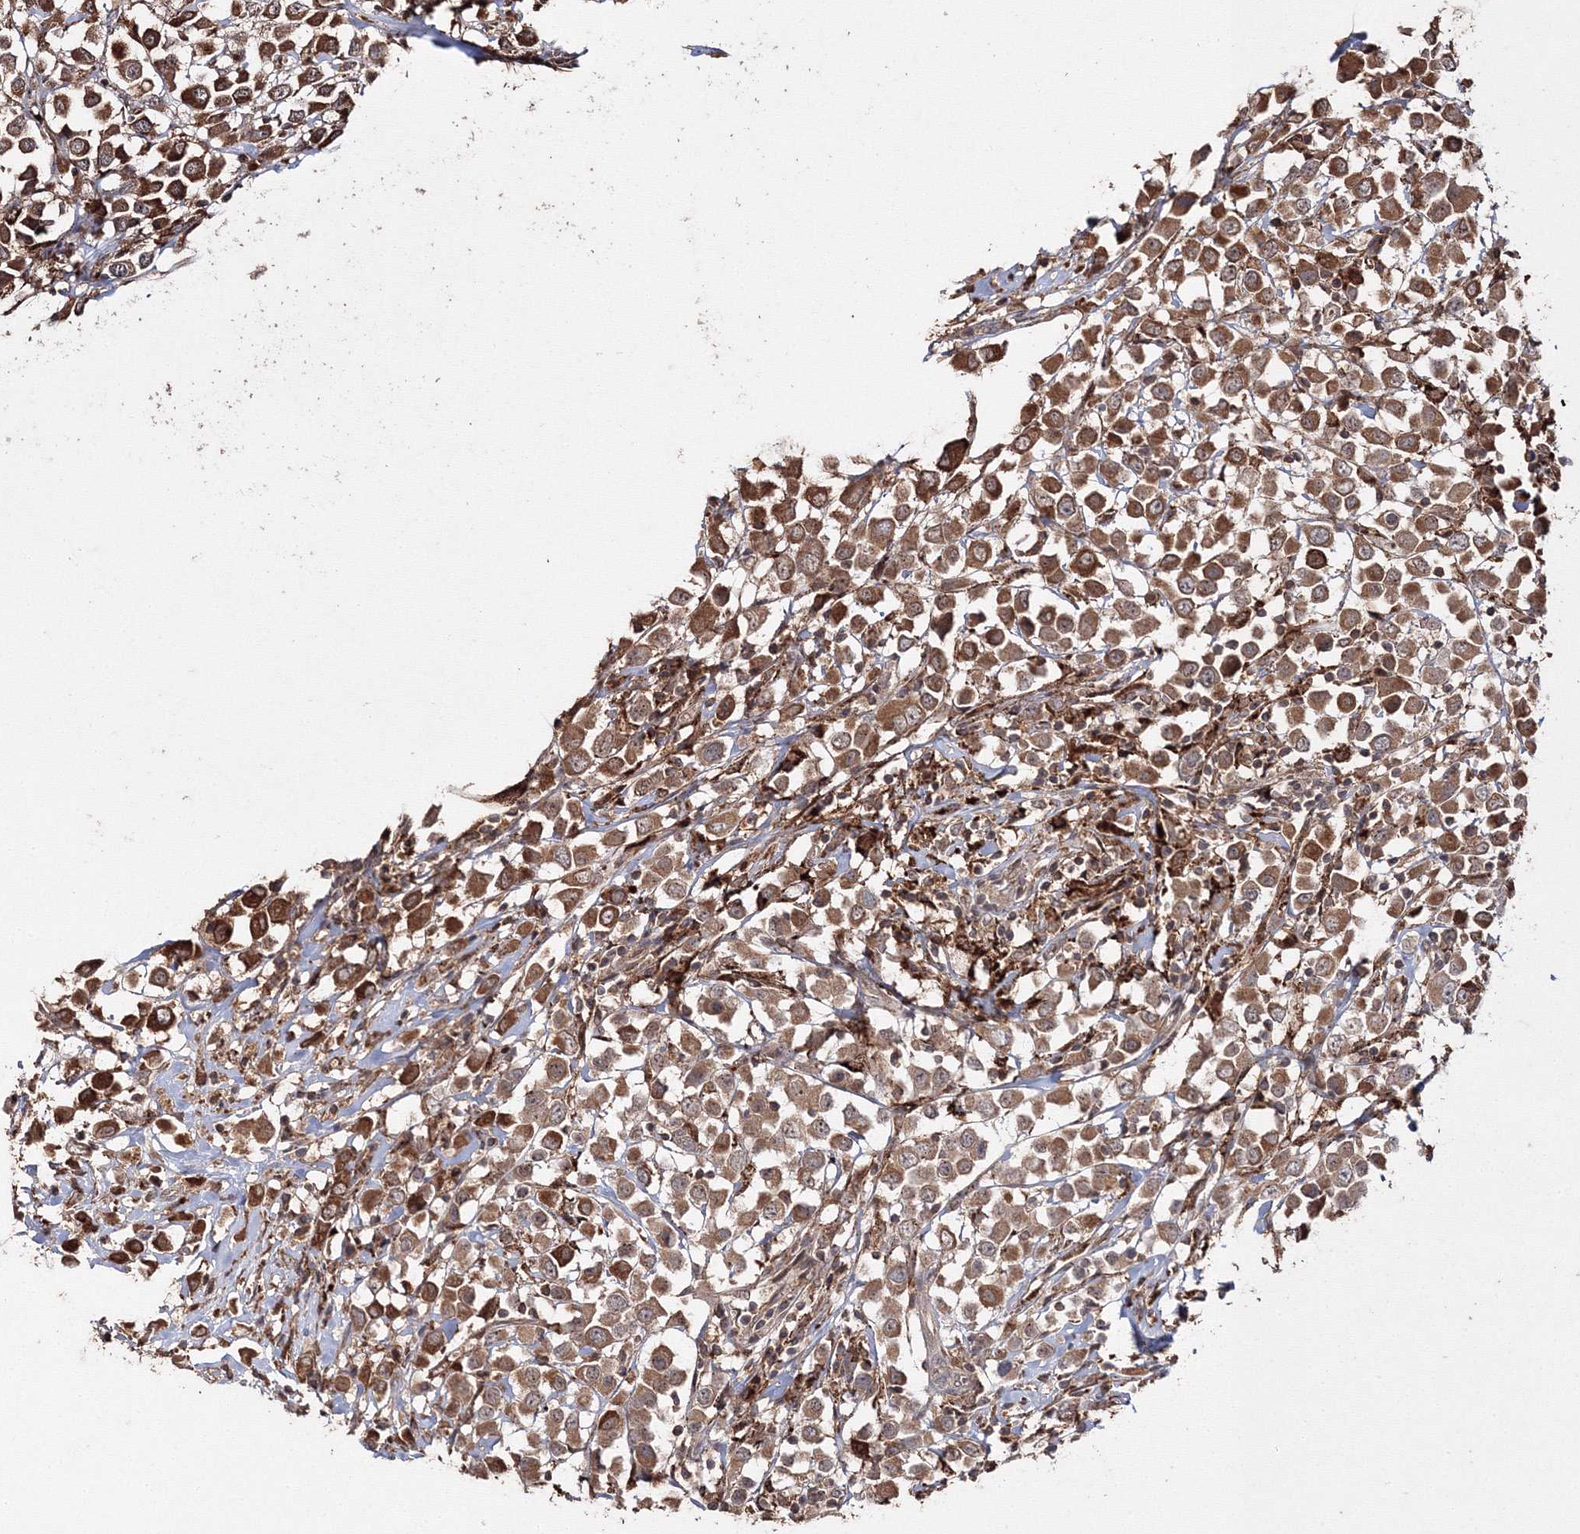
{"staining": {"intensity": "strong", "quantity": ">75%", "location": "cytoplasmic/membranous"}, "tissue": "breast cancer", "cell_type": "Tumor cells", "image_type": "cancer", "snomed": [{"axis": "morphology", "description": "Duct carcinoma"}, {"axis": "topography", "description": "Breast"}], "caption": "A brown stain shows strong cytoplasmic/membranous positivity of a protein in human breast cancer (infiltrating ductal carcinoma) tumor cells.", "gene": "DDO", "patient": {"sex": "female", "age": 61}}